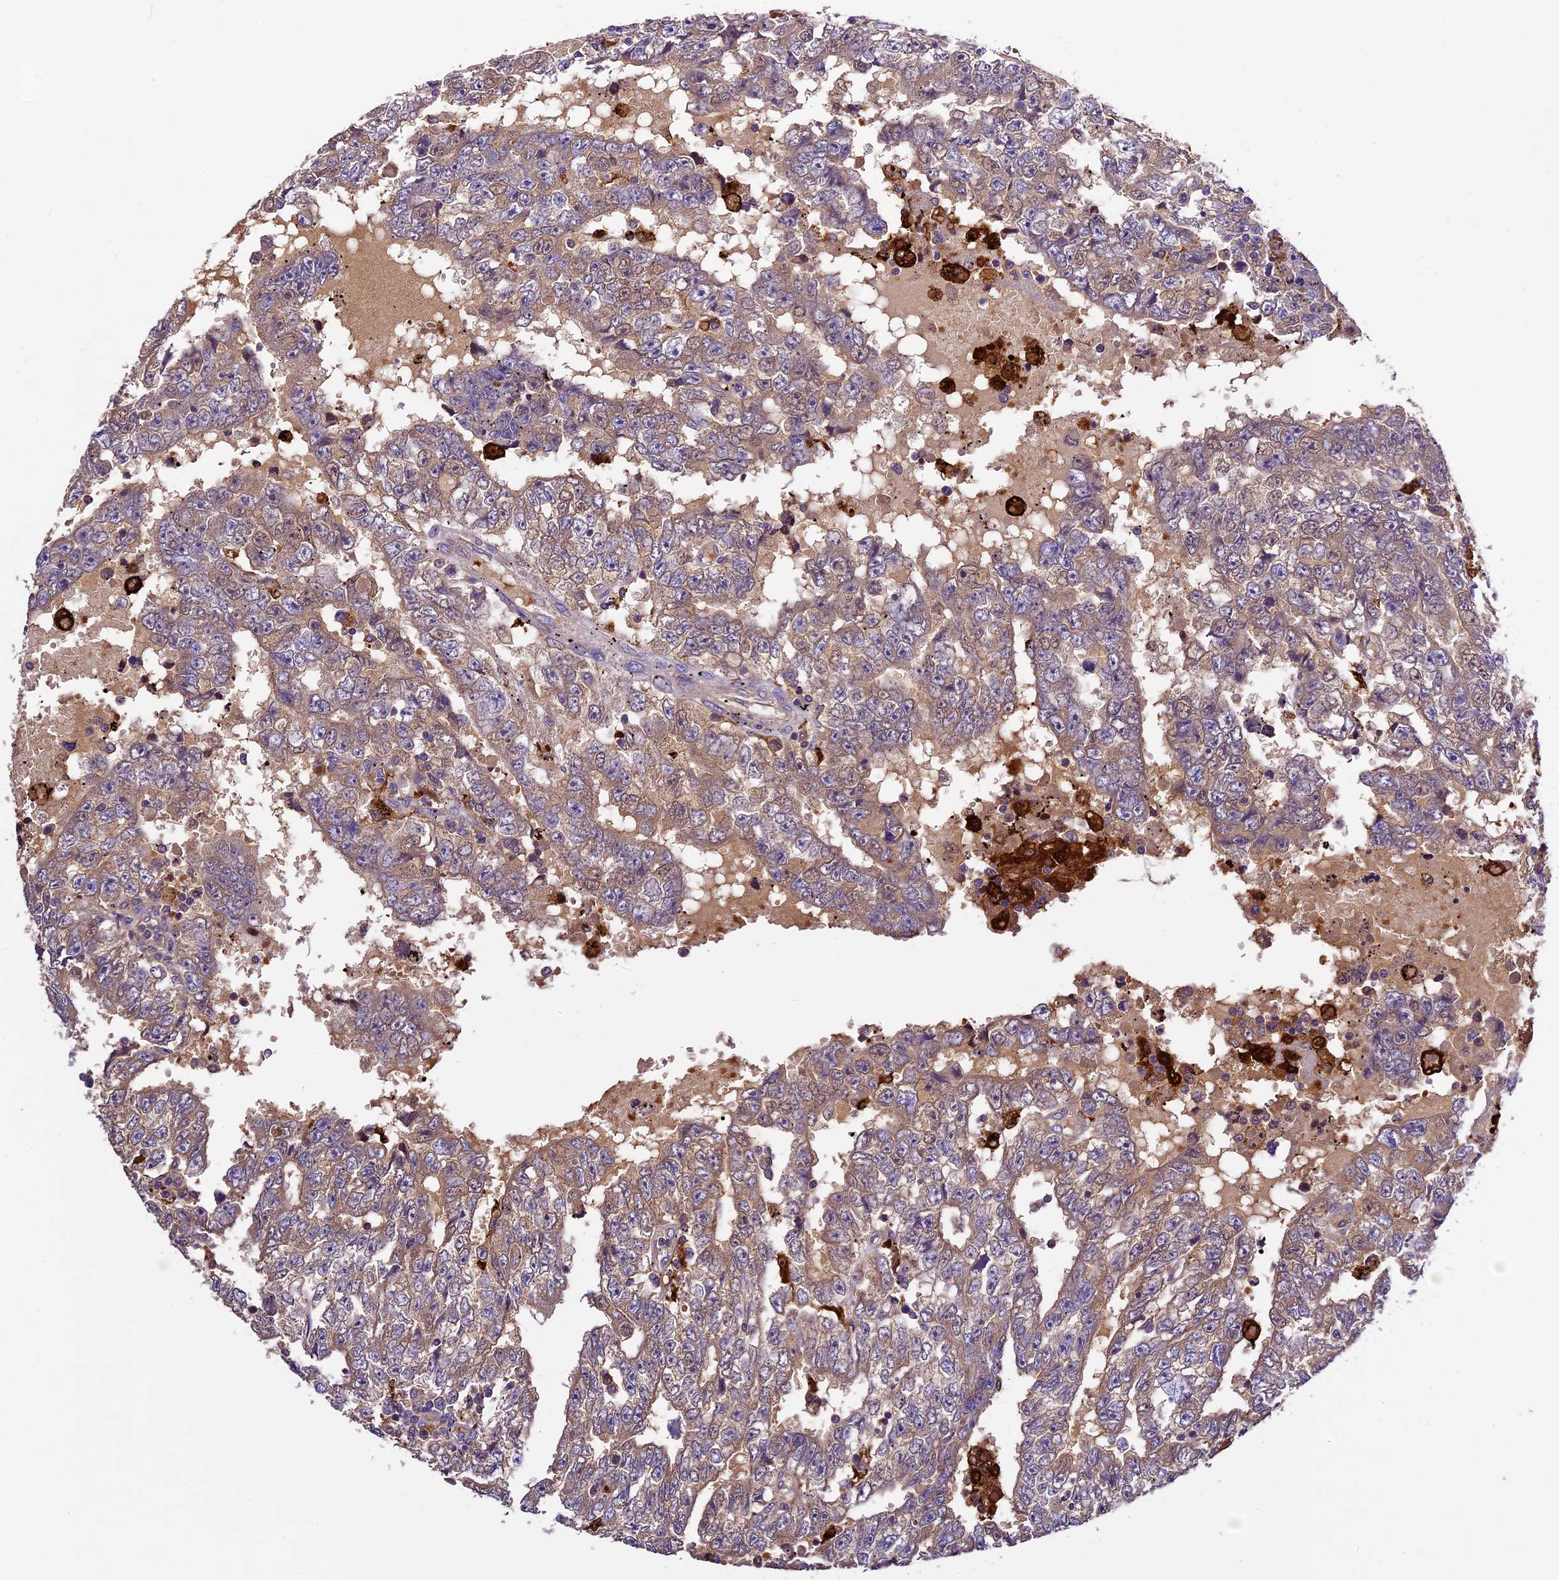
{"staining": {"intensity": "weak", "quantity": "25%-75%", "location": "cytoplasmic/membranous"}, "tissue": "testis cancer", "cell_type": "Tumor cells", "image_type": "cancer", "snomed": [{"axis": "morphology", "description": "Carcinoma, Embryonal, NOS"}, {"axis": "topography", "description": "Testis"}], "caption": "Immunohistochemical staining of human embryonal carcinoma (testis) demonstrates low levels of weak cytoplasmic/membranous expression in about 25%-75% of tumor cells.", "gene": "CILP2", "patient": {"sex": "male", "age": 25}}